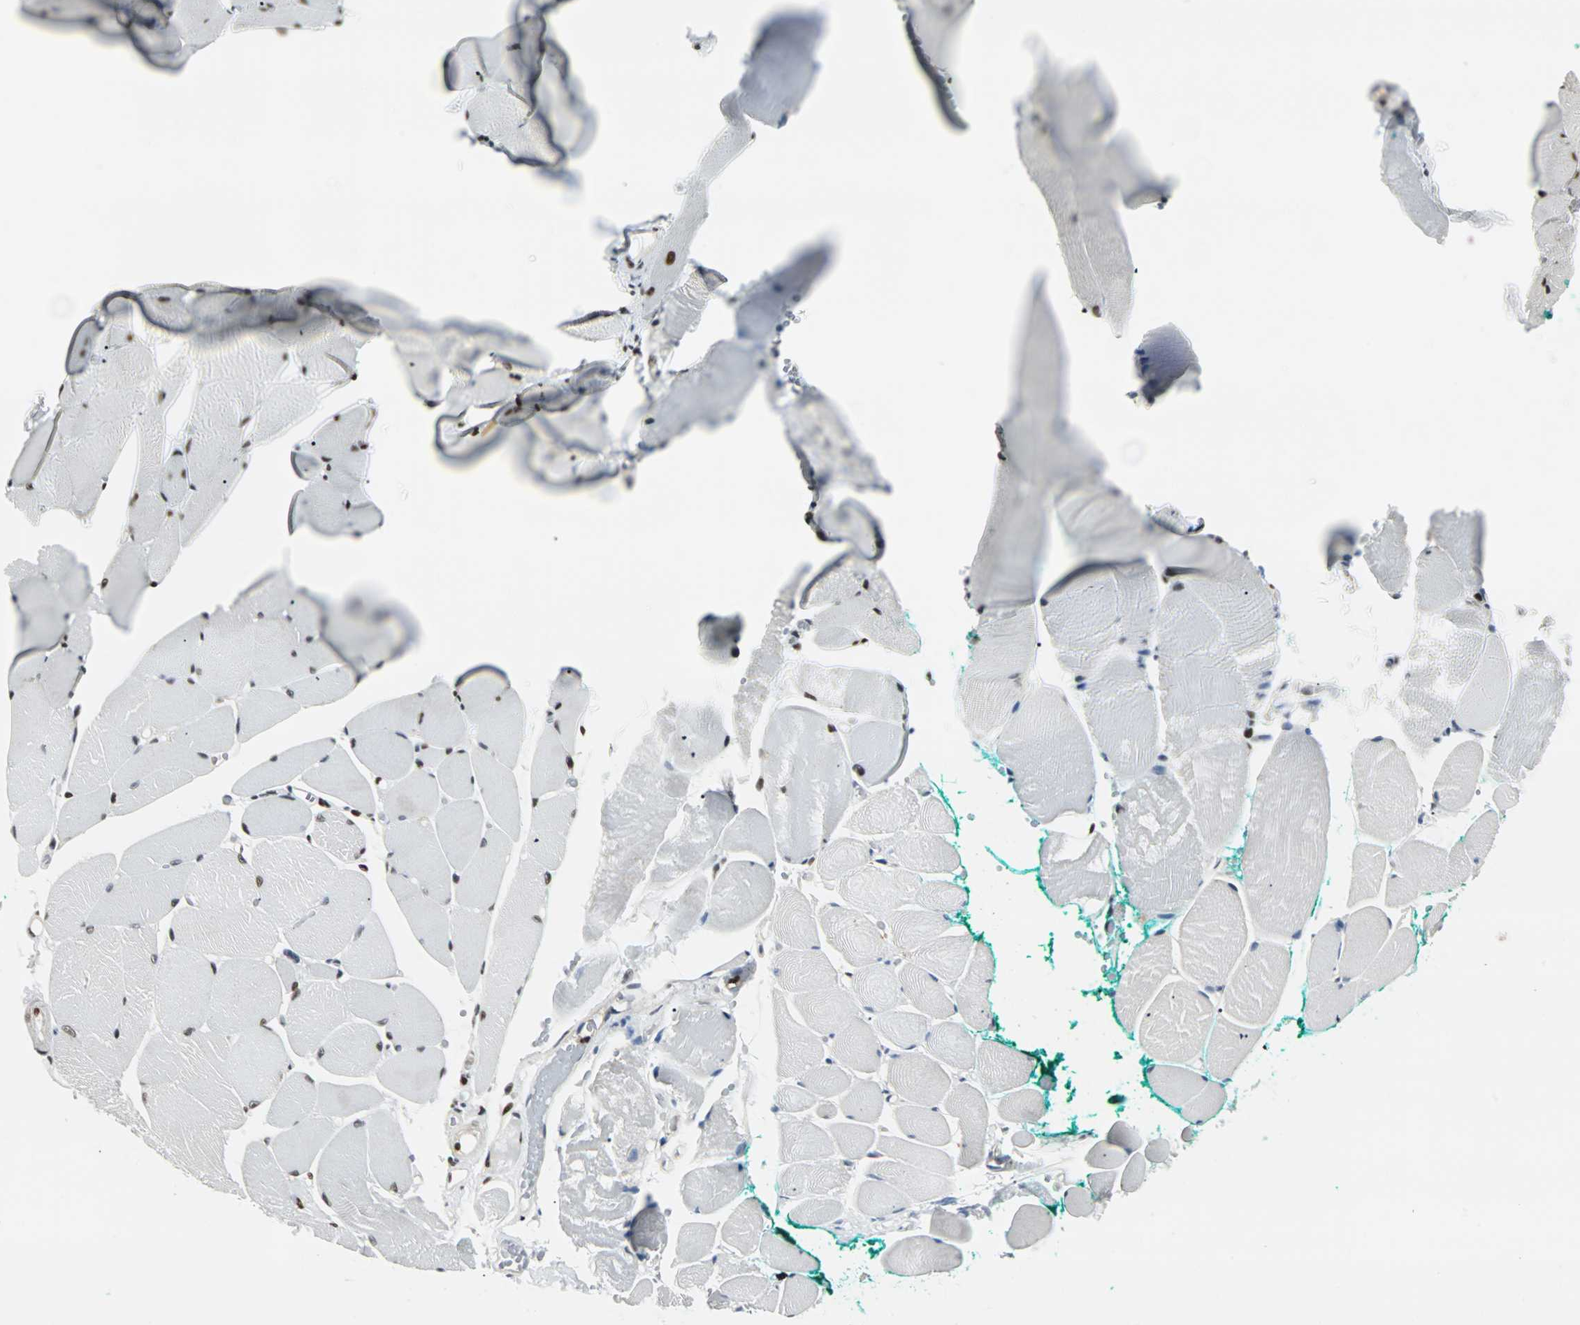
{"staining": {"intensity": "strong", "quantity": "25%-75%", "location": "nuclear"}, "tissue": "skeletal muscle", "cell_type": "Myocytes", "image_type": "normal", "snomed": [{"axis": "morphology", "description": "Normal tissue, NOS"}, {"axis": "topography", "description": "Skeletal muscle"}, {"axis": "topography", "description": "Peripheral nerve tissue"}], "caption": "The photomicrograph exhibits a brown stain indicating the presence of a protein in the nuclear of myocytes in skeletal muscle. The protein of interest is shown in brown color, while the nuclei are stained blue.", "gene": "XRCC4", "patient": {"sex": "female", "age": 84}}